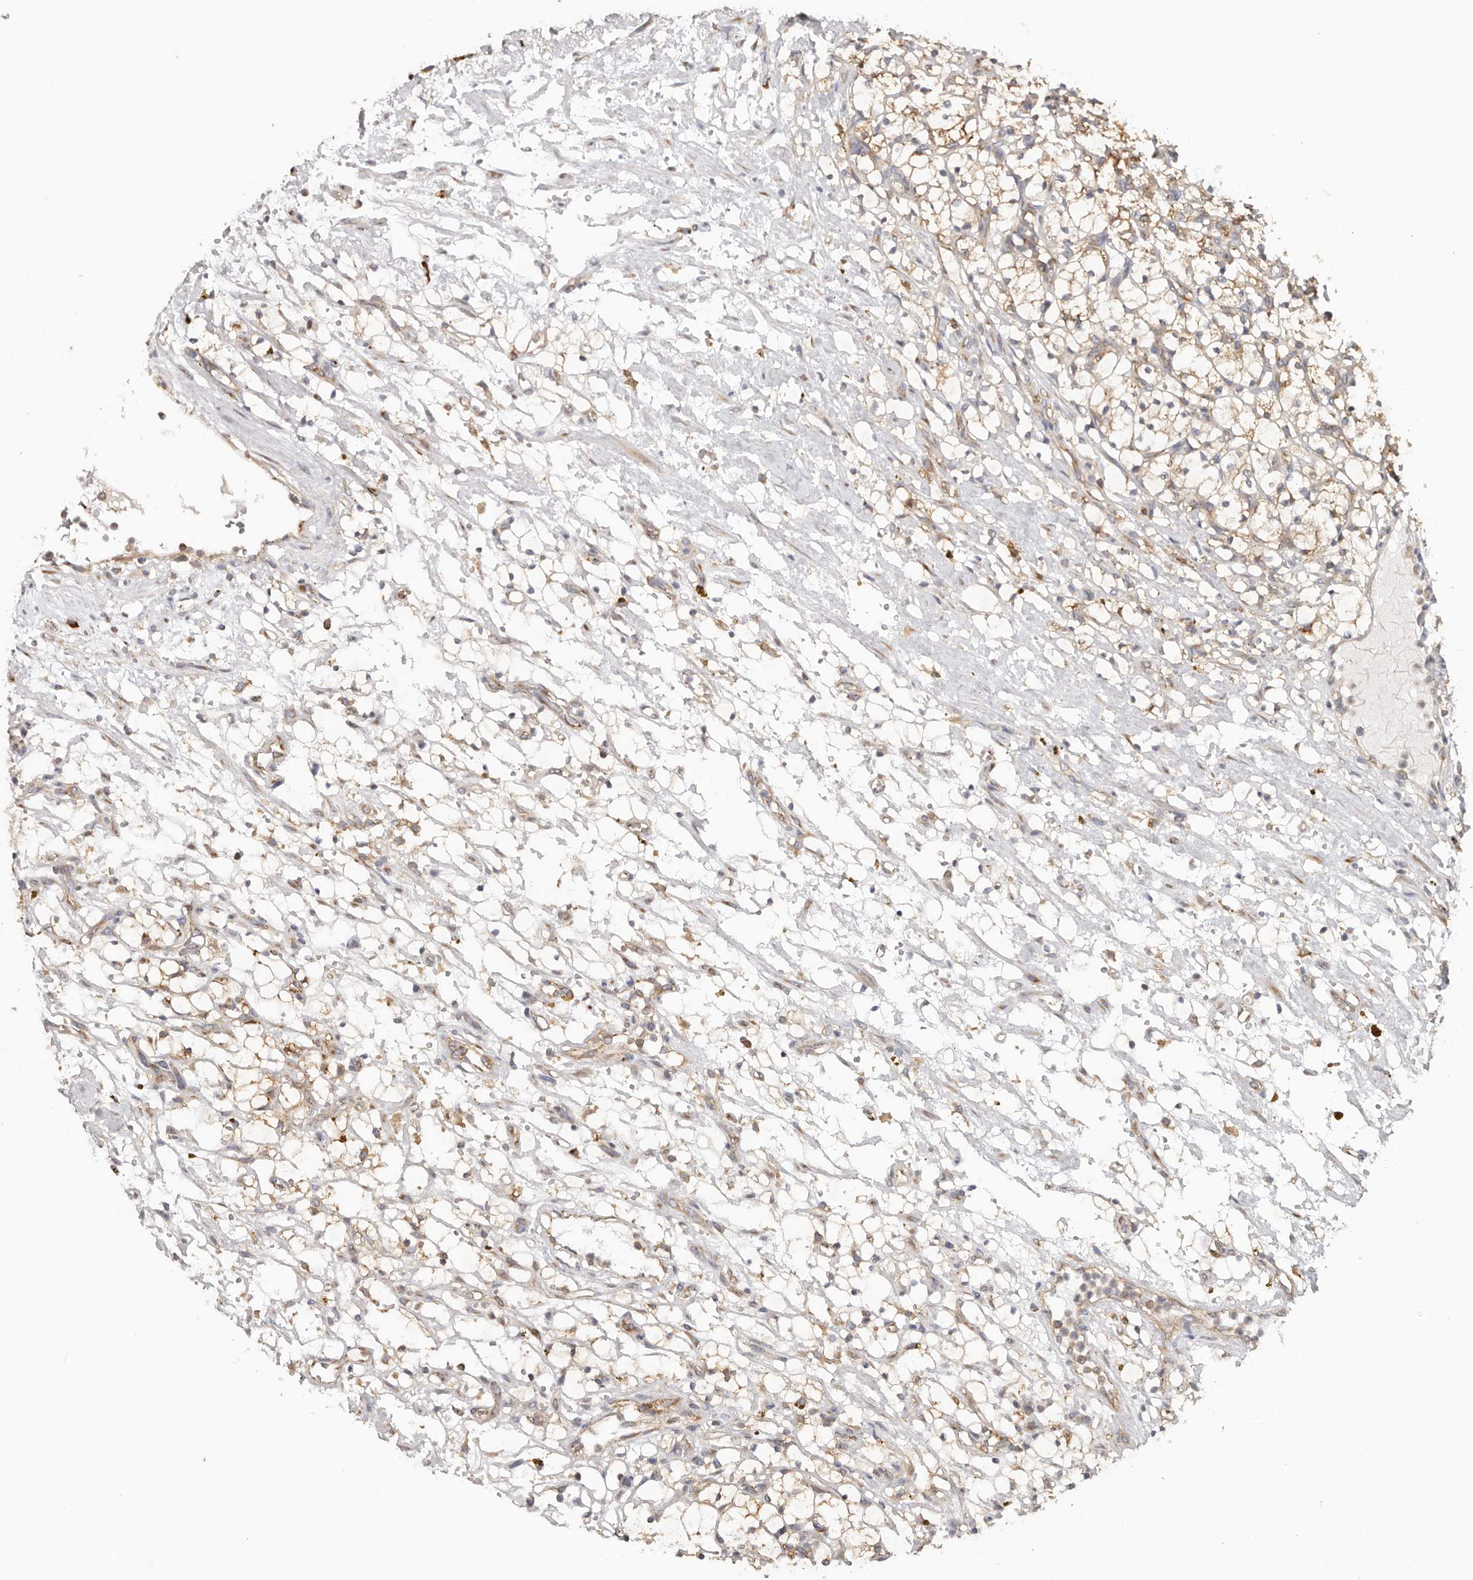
{"staining": {"intensity": "weak", "quantity": "<25%", "location": "cytoplasmic/membranous"}, "tissue": "renal cancer", "cell_type": "Tumor cells", "image_type": "cancer", "snomed": [{"axis": "morphology", "description": "Adenocarcinoma, NOS"}, {"axis": "topography", "description": "Kidney"}], "caption": "Renal adenocarcinoma stained for a protein using immunohistochemistry reveals no expression tumor cells.", "gene": "EPRS1", "patient": {"sex": "female", "age": 69}}